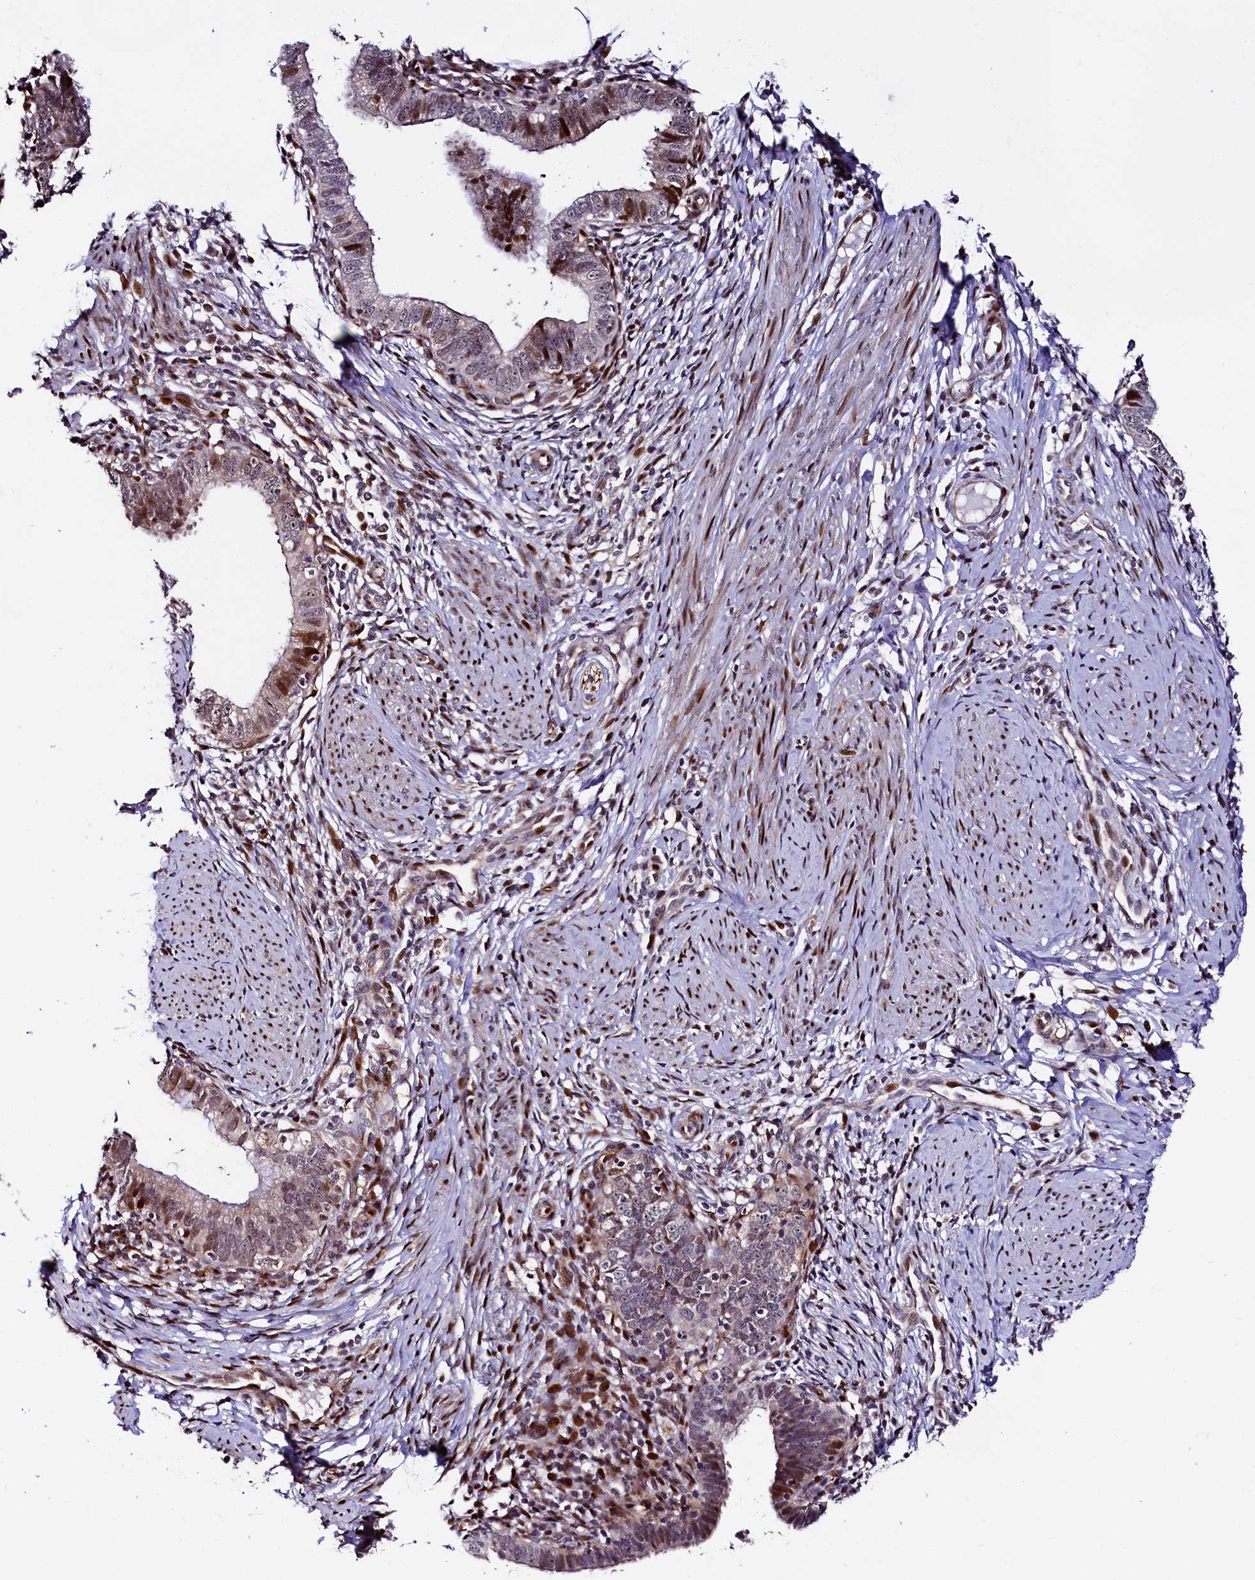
{"staining": {"intensity": "moderate", "quantity": "<25%", "location": "nuclear"}, "tissue": "cervical cancer", "cell_type": "Tumor cells", "image_type": "cancer", "snomed": [{"axis": "morphology", "description": "Adenocarcinoma, NOS"}, {"axis": "topography", "description": "Cervix"}], "caption": "DAB (3,3'-diaminobenzidine) immunohistochemical staining of human cervical cancer (adenocarcinoma) reveals moderate nuclear protein staining in about <25% of tumor cells.", "gene": "TRMT112", "patient": {"sex": "female", "age": 36}}